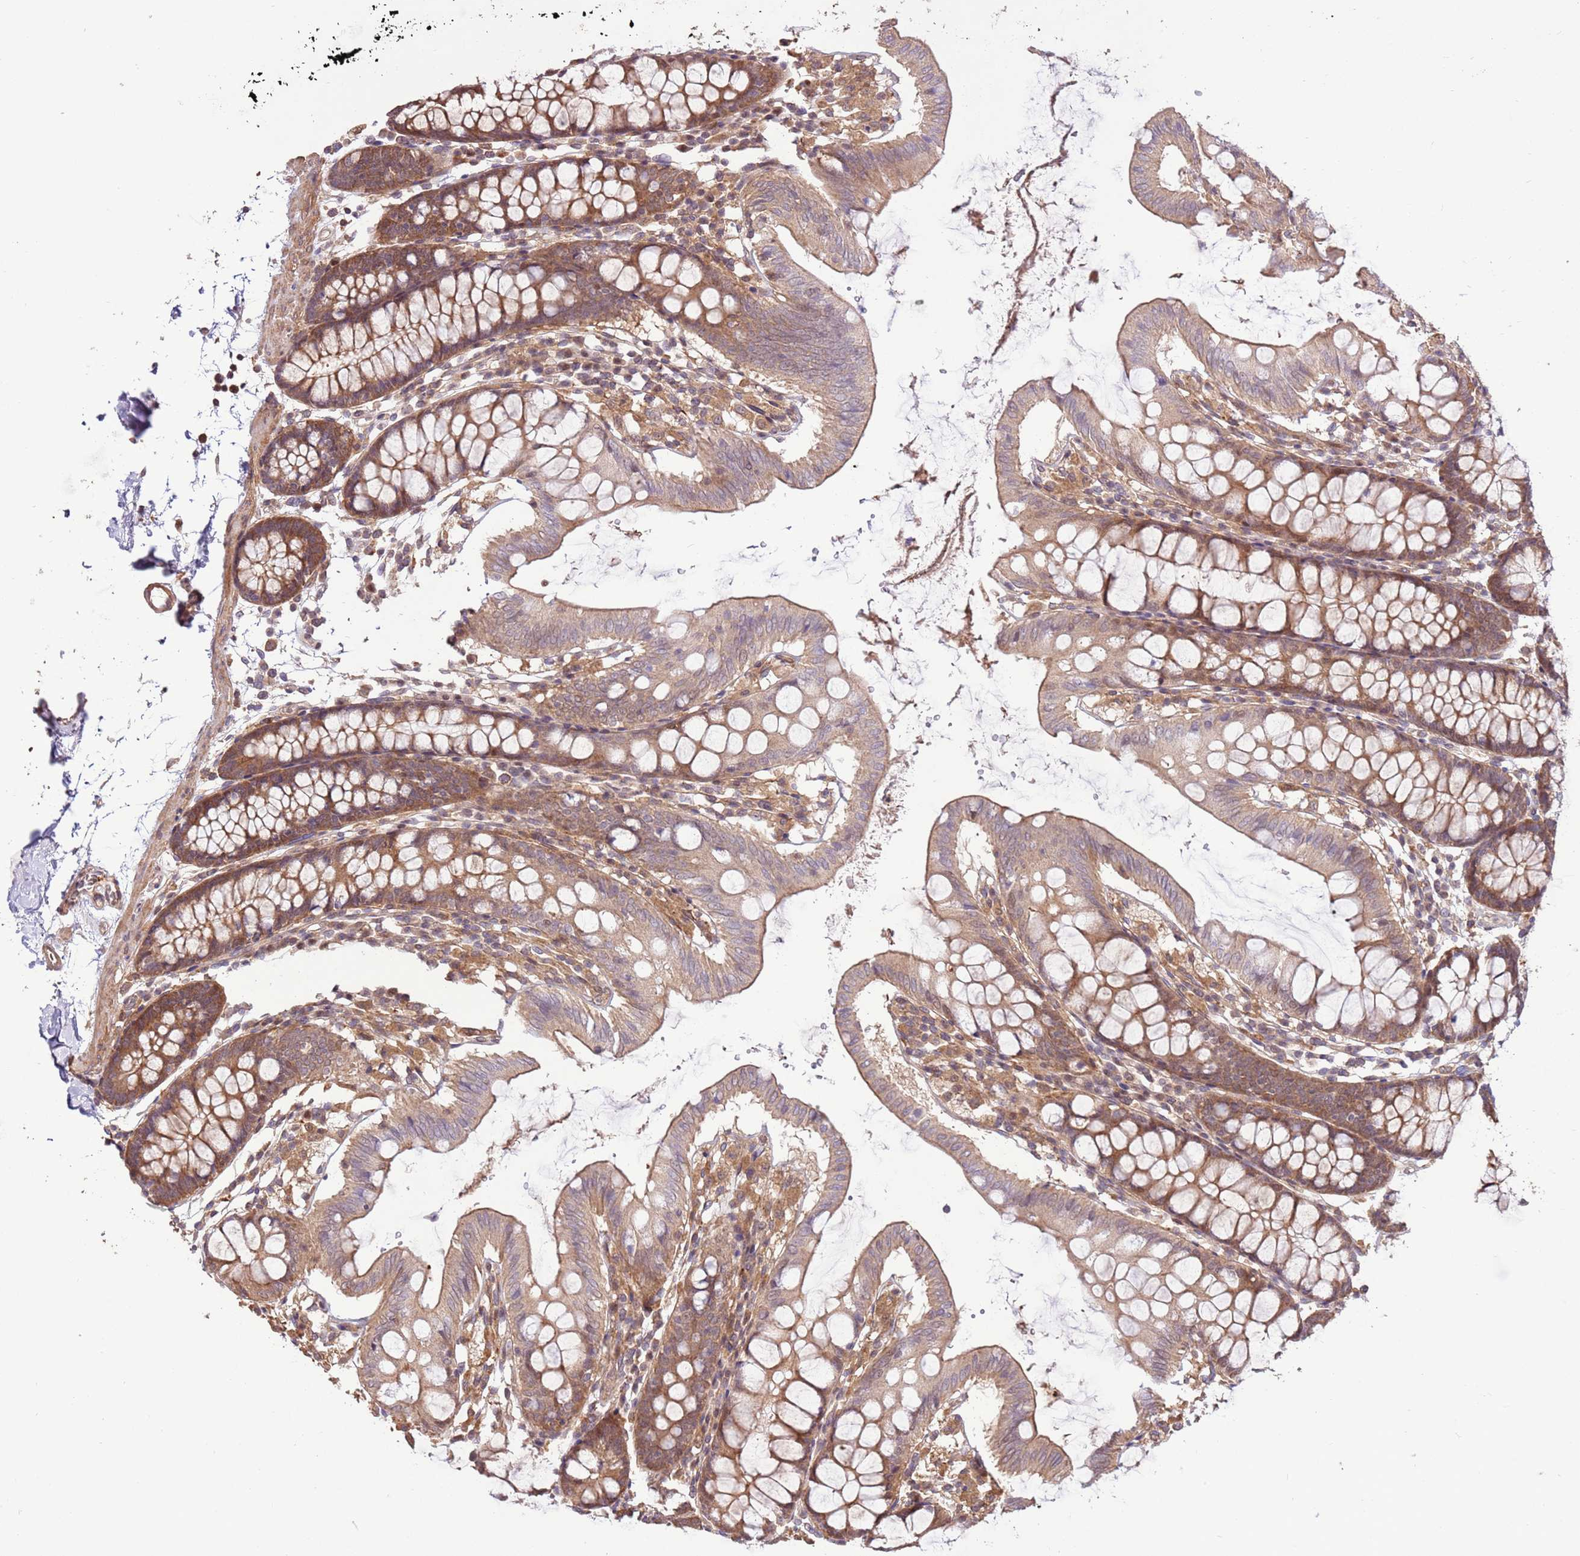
{"staining": {"intensity": "moderate", "quantity": ">75%", "location": "cytoplasmic/membranous"}, "tissue": "colon", "cell_type": "Endothelial cells", "image_type": "normal", "snomed": [{"axis": "morphology", "description": "Normal tissue, NOS"}, {"axis": "topography", "description": "Colon"}], "caption": "Protein analysis of benign colon demonstrates moderate cytoplasmic/membranous positivity in about >75% of endothelial cells. Using DAB (brown) and hematoxylin (blue) stains, captured at high magnification using brightfield microscopy.", "gene": "CCDC112", "patient": {"sex": "male", "age": 75}}